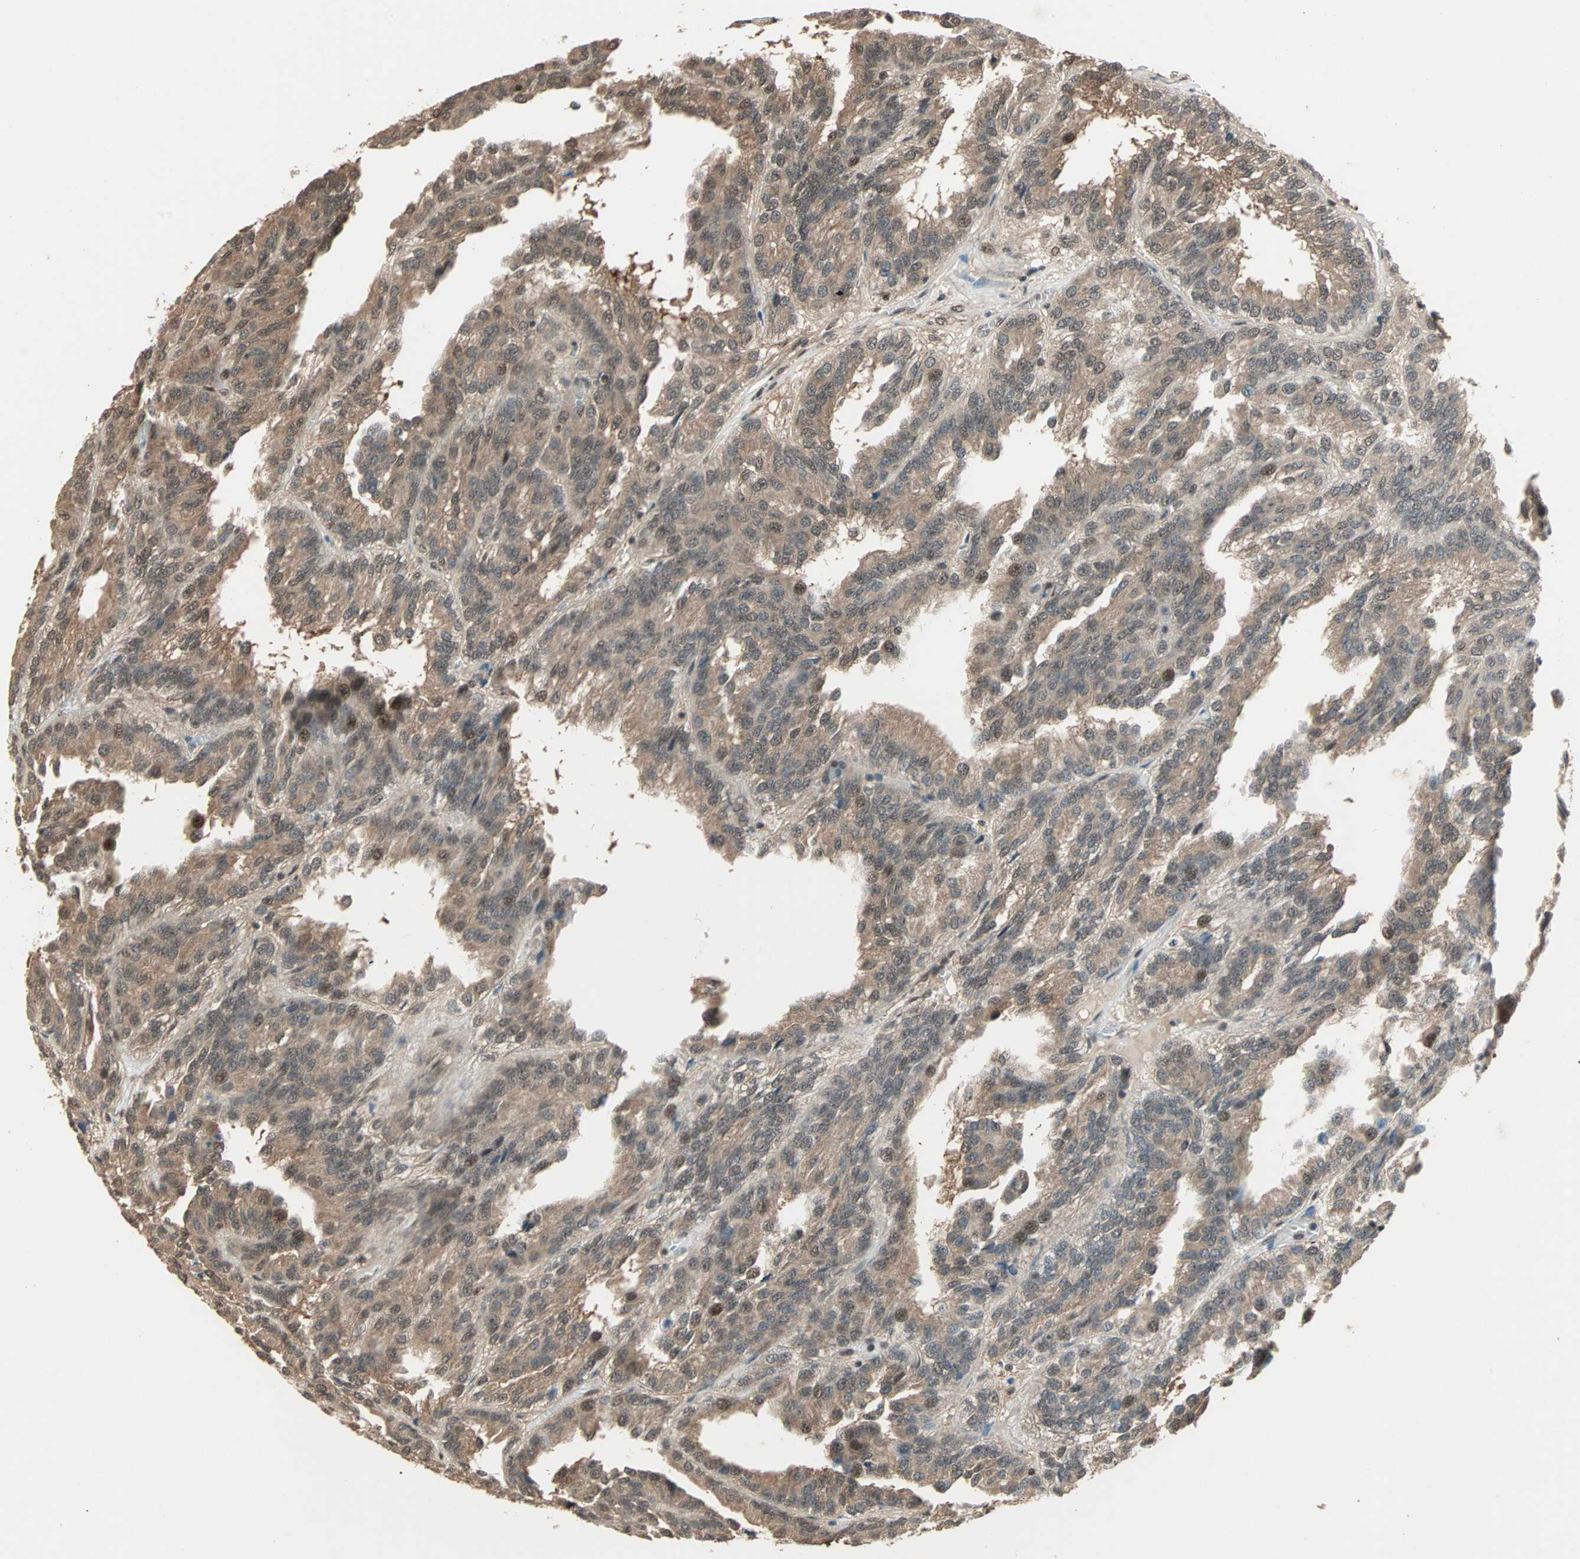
{"staining": {"intensity": "weak", "quantity": ">75%", "location": "cytoplasmic/membranous,nuclear"}, "tissue": "renal cancer", "cell_type": "Tumor cells", "image_type": "cancer", "snomed": [{"axis": "morphology", "description": "Adenocarcinoma, NOS"}, {"axis": "topography", "description": "Kidney"}], "caption": "An immunohistochemistry photomicrograph of neoplastic tissue is shown. Protein staining in brown labels weak cytoplasmic/membranous and nuclear positivity in renal adenocarcinoma within tumor cells. (Brightfield microscopy of DAB IHC at high magnification).", "gene": "ZNF701", "patient": {"sex": "male", "age": 46}}